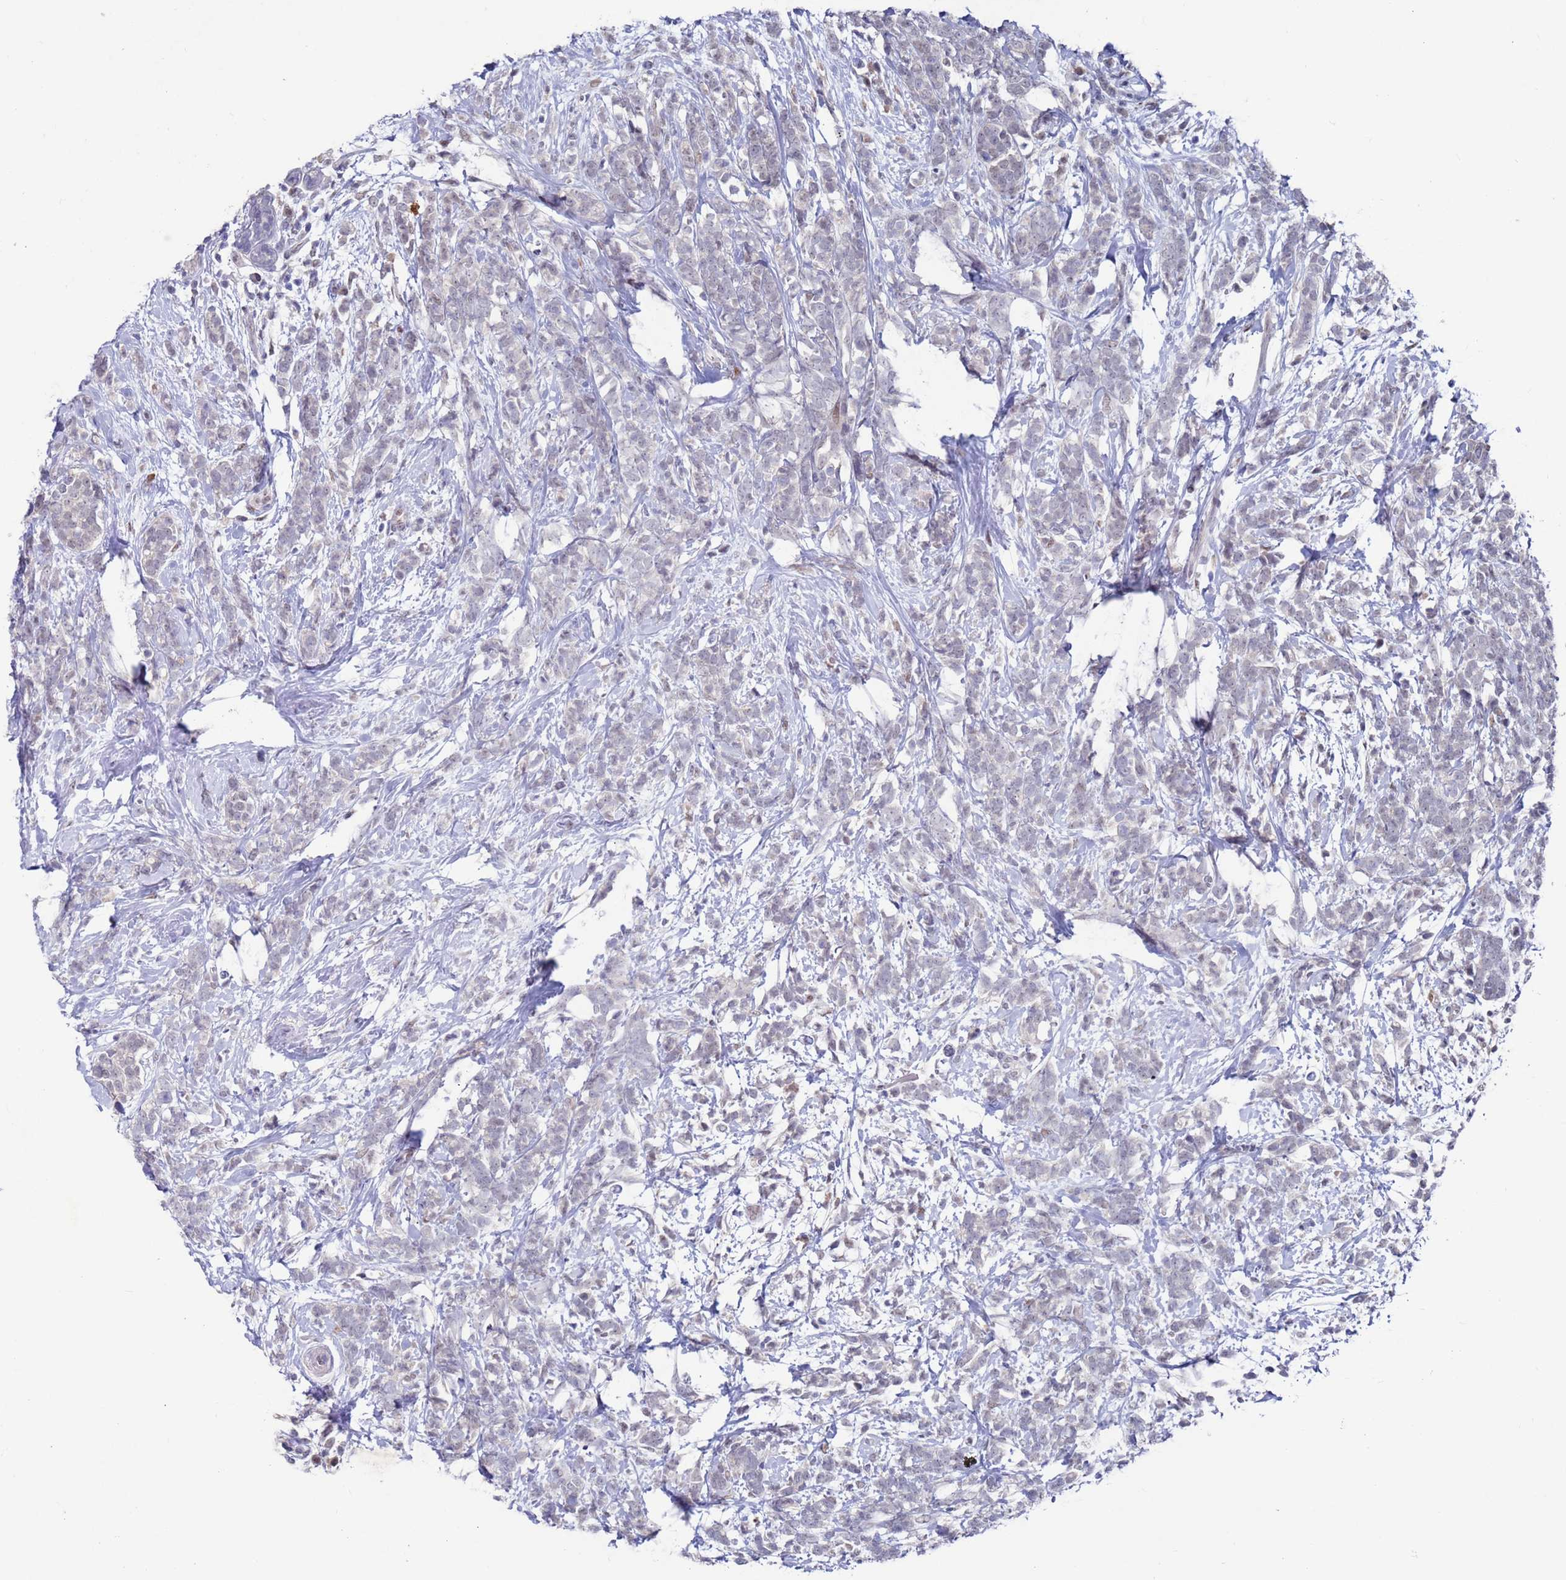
{"staining": {"intensity": "negative", "quantity": "none", "location": "none"}, "tissue": "breast cancer", "cell_type": "Tumor cells", "image_type": "cancer", "snomed": [{"axis": "morphology", "description": "Lobular carcinoma"}, {"axis": "topography", "description": "Breast"}], "caption": "Immunohistochemical staining of lobular carcinoma (breast) shows no significant staining in tumor cells.", "gene": "FBXO27", "patient": {"sex": "female", "age": 58}}